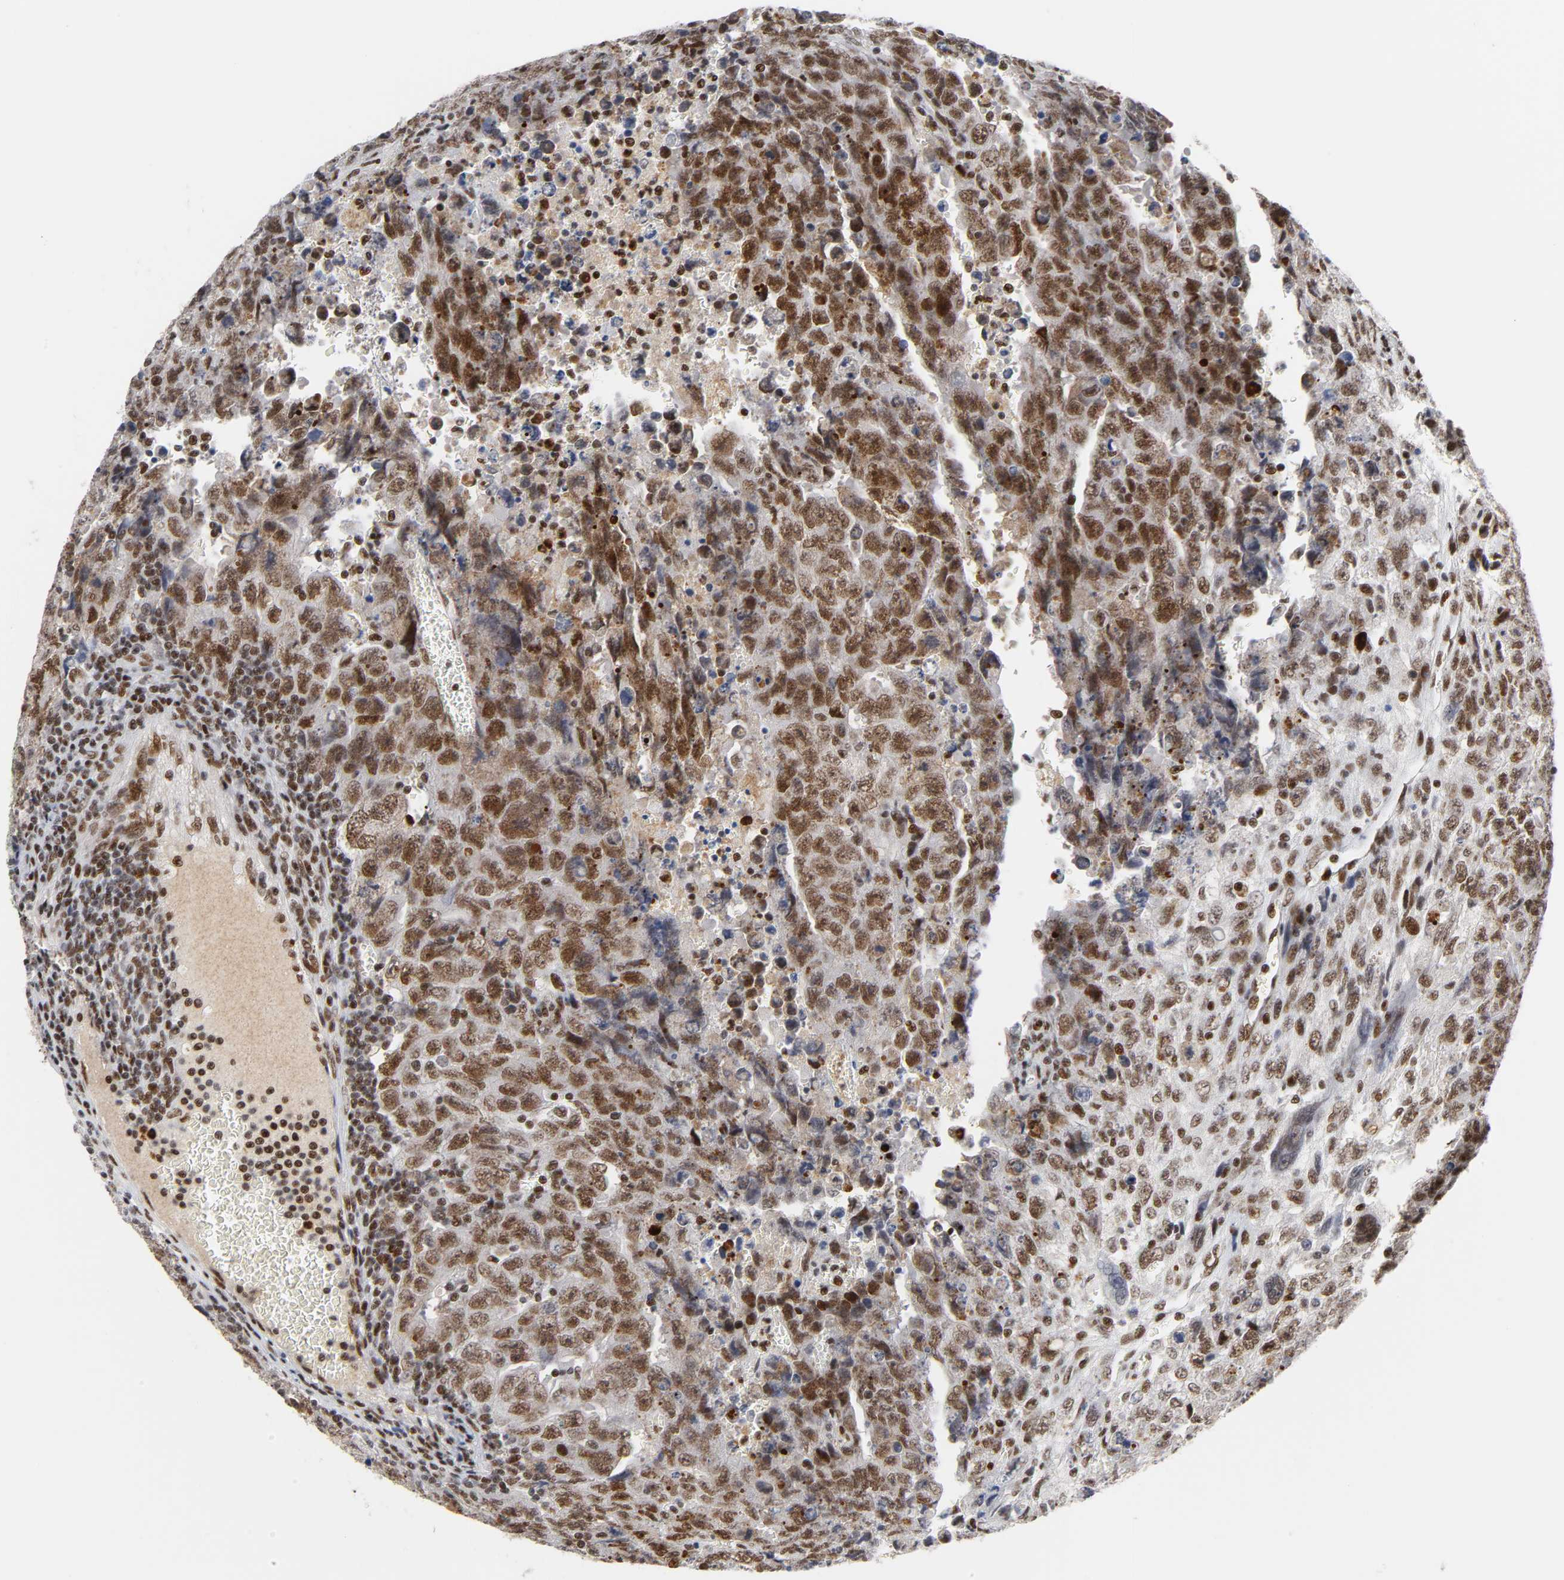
{"staining": {"intensity": "moderate", "quantity": ">75%", "location": "nuclear"}, "tissue": "testis cancer", "cell_type": "Tumor cells", "image_type": "cancer", "snomed": [{"axis": "morphology", "description": "Carcinoma, Embryonal, NOS"}, {"axis": "topography", "description": "Testis"}], "caption": "Embryonal carcinoma (testis) stained with a protein marker displays moderate staining in tumor cells.", "gene": "CREBBP", "patient": {"sex": "male", "age": 28}}